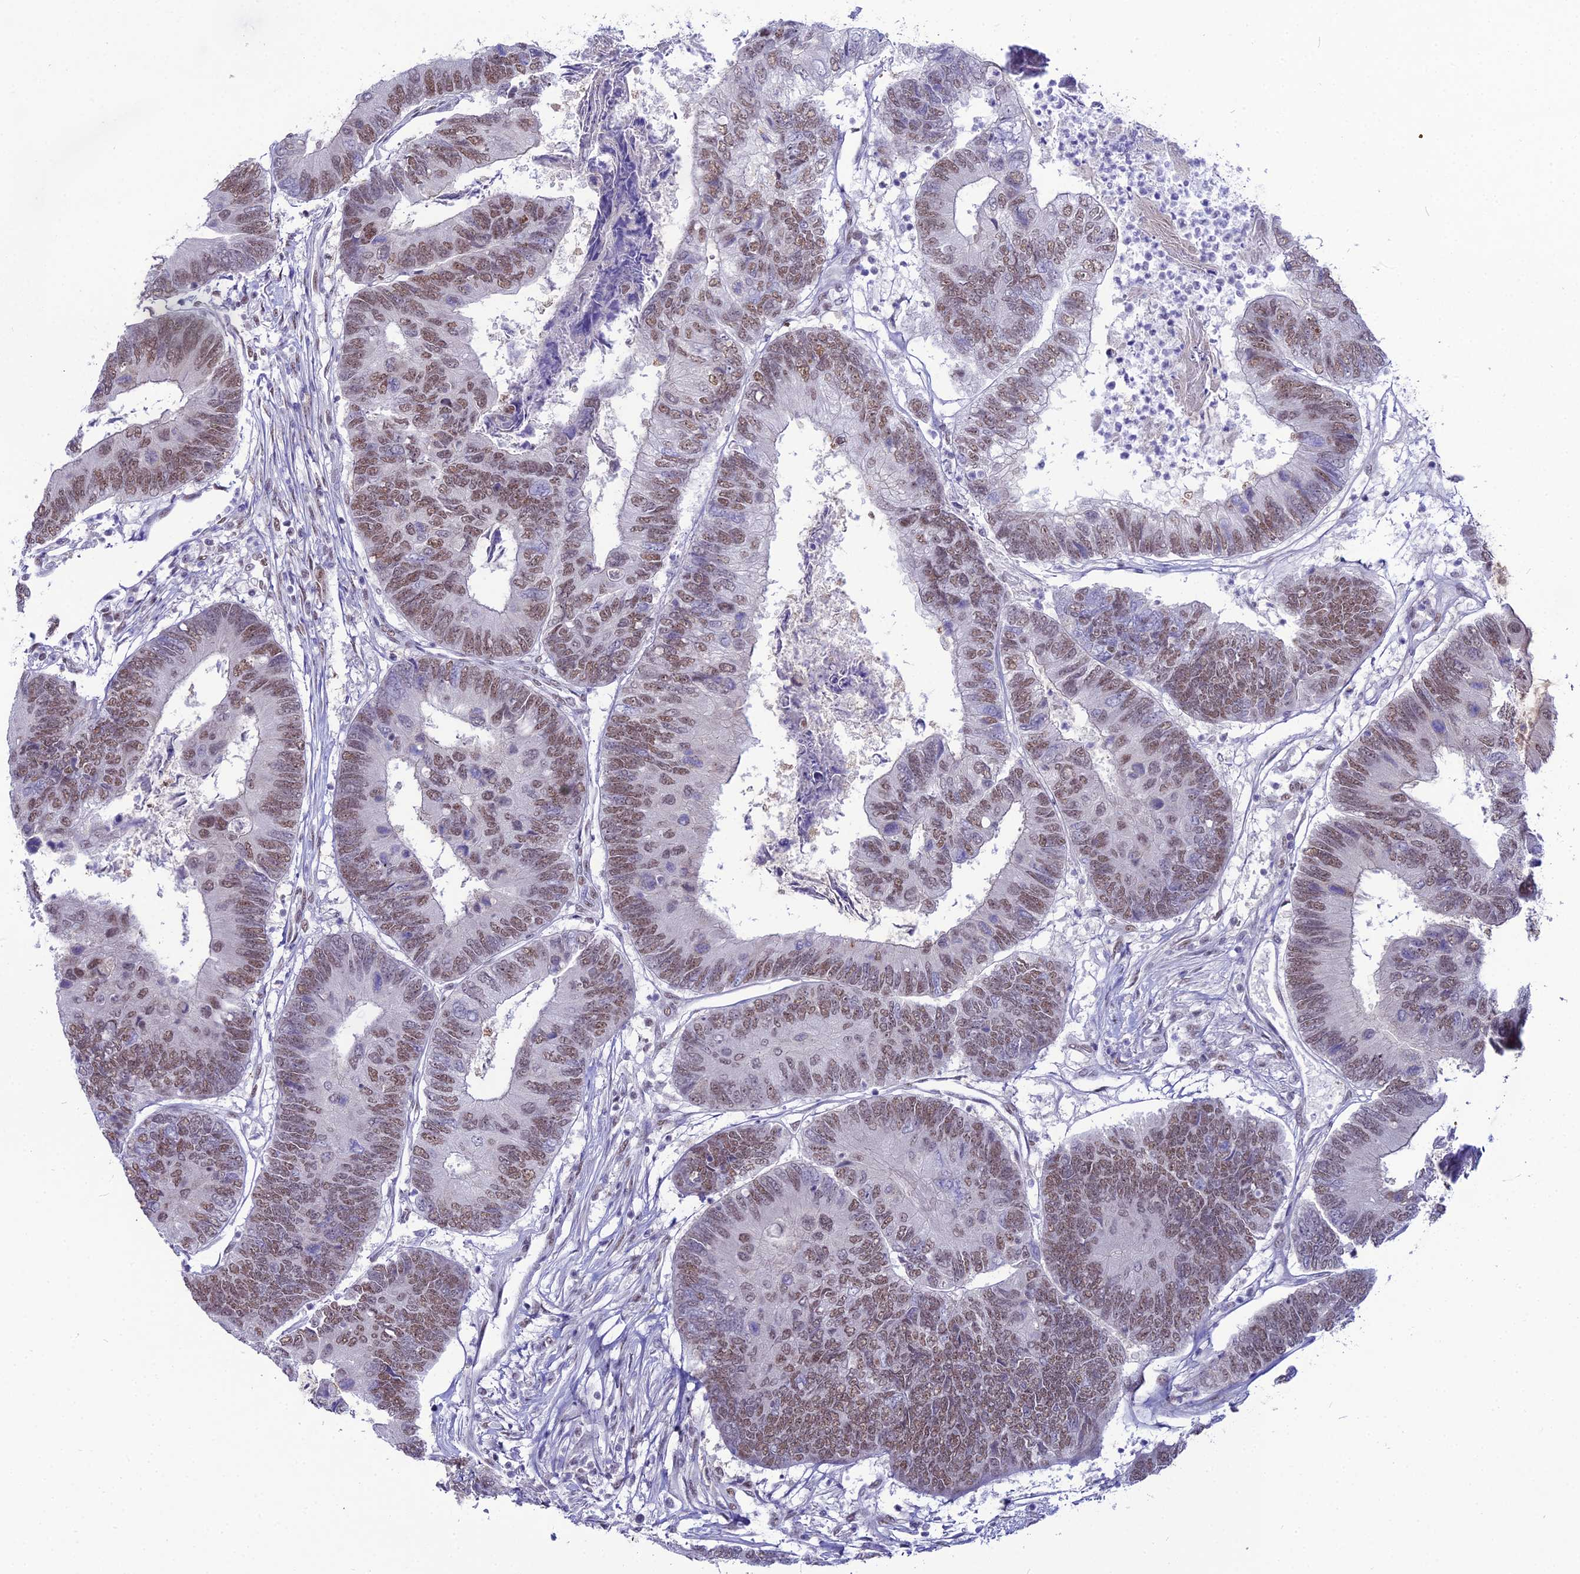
{"staining": {"intensity": "moderate", "quantity": ">75%", "location": "nuclear"}, "tissue": "colorectal cancer", "cell_type": "Tumor cells", "image_type": "cancer", "snomed": [{"axis": "morphology", "description": "Adenocarcinoma, NOS"}, {"axis": "topography", "description": "Colon"}], "caption": "Moderate nuclear positivity for a protein is appreciated in about >75% of tumor cells of colorectal cancer using IHC.", "gene": "RBM12", "patient": {"sex": "female", "age": 67}}